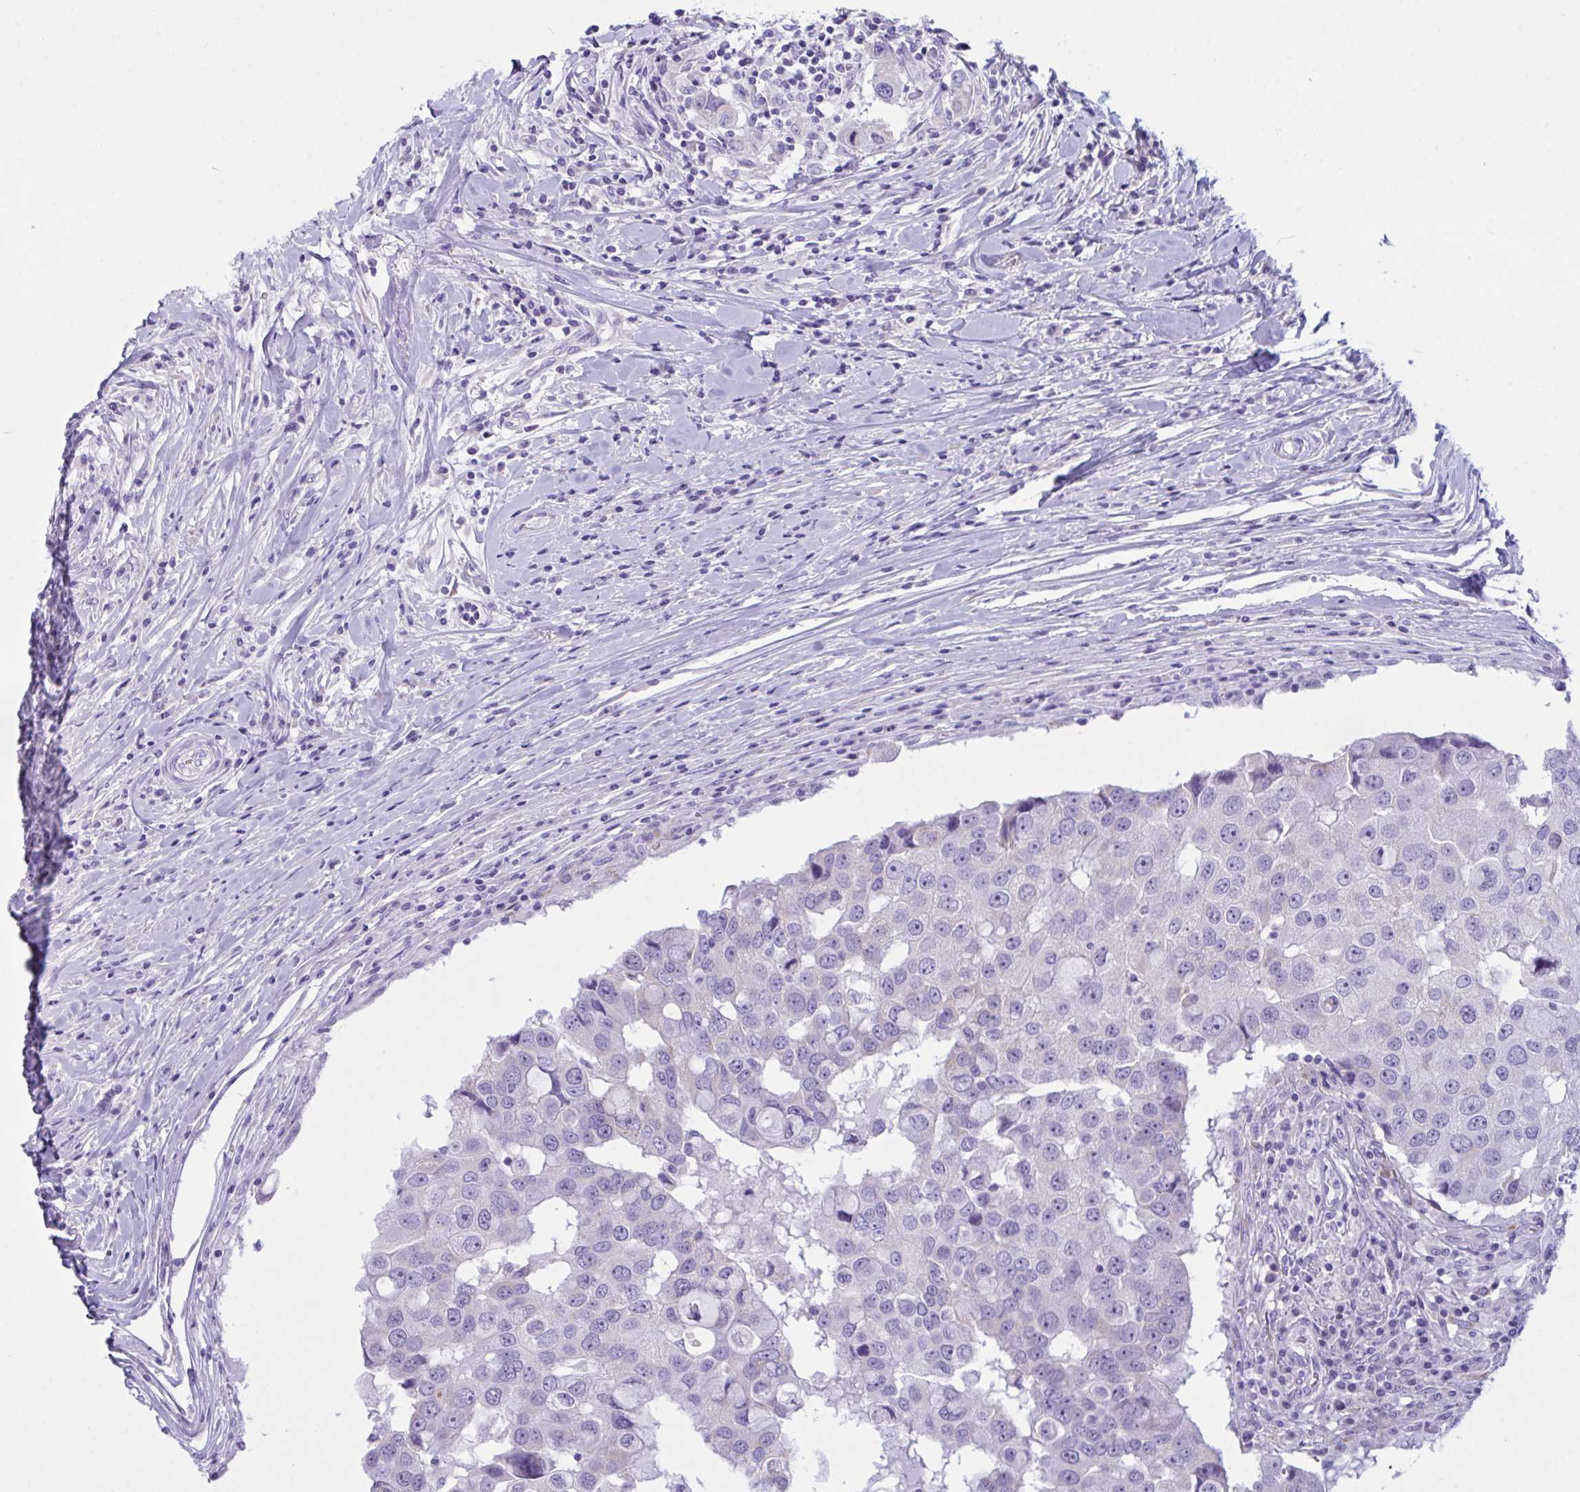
{"staining": {"intensity": "negative", "quantity": "none", "location": "none"}, "tissue": "breast cancer", "cell_type": "Tumor cells", "image_type": "cancer", "snomed": [{"axis": "morphology", "description": "Duct carcinoma"}, {"axis": "topography", "description": "Breast"}], "caption": "Photomicrograph shows no protein positivity in tumor cells of breast cancer tissue.", "gene": "BBS1", "patient": {"sex": "female", "age": 27}}